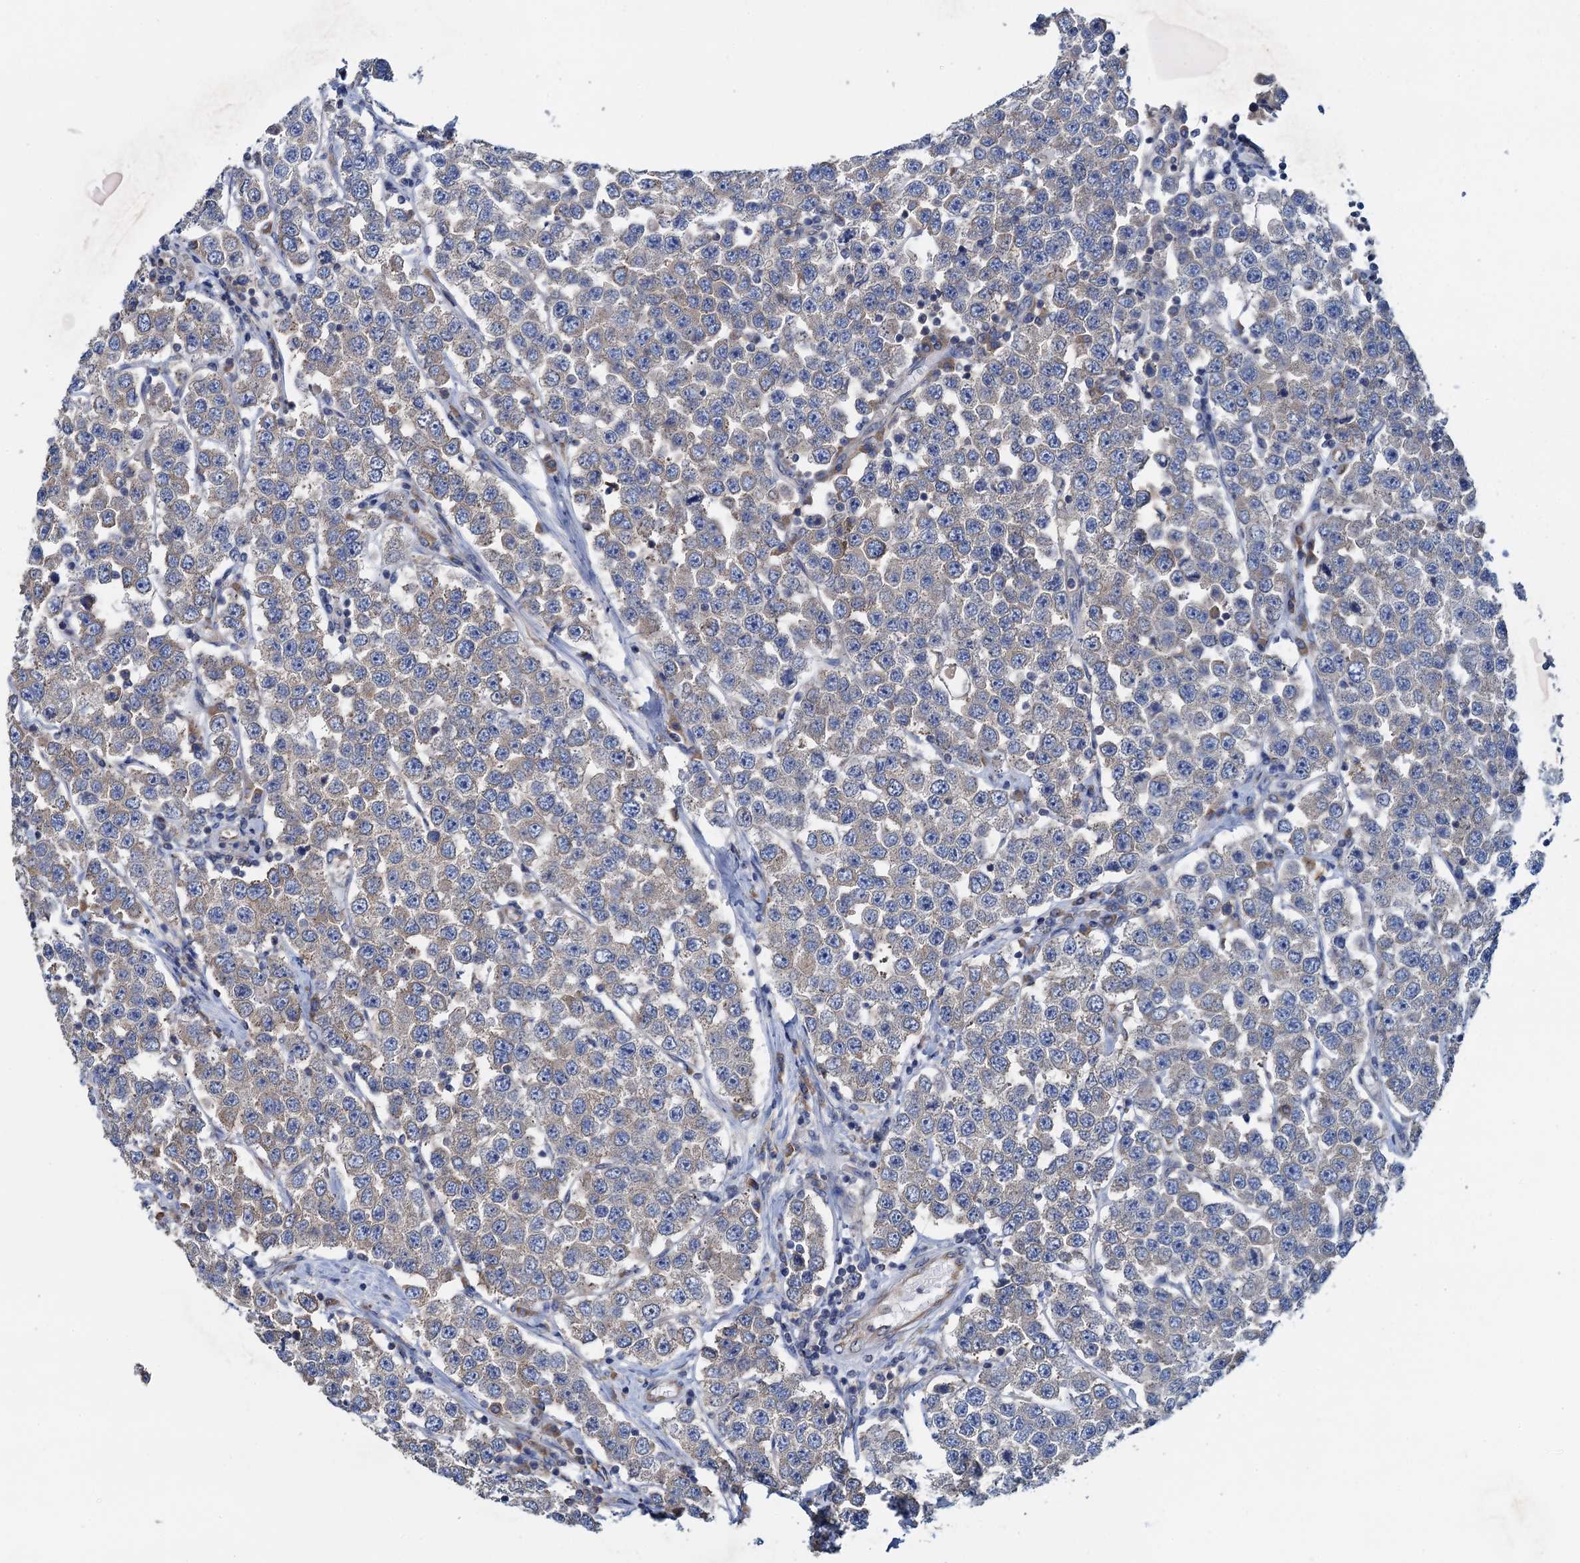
{"staining": {"intensity": "weak", "quantity": "<25%", "location": "cytoplasmic/membranous"}, "tissue": "testis cancer", "cell_type": "Tumor cells", "image_type": "cancer", "snomed": [{"axis": "morphology", "description": "Seminoma, NOS"}, {"axis": "topography", "description": "Testis"}], "caption": "High magnification brightfield microscopy of testis cancer stained with DAB (brown) and counterstained with hematoxylin (blue): tumor cells show no significant staining. (DAB IHC, high magnification).", "gene": "ADCY9", "patient": {"sex": "male", "age": 28}}